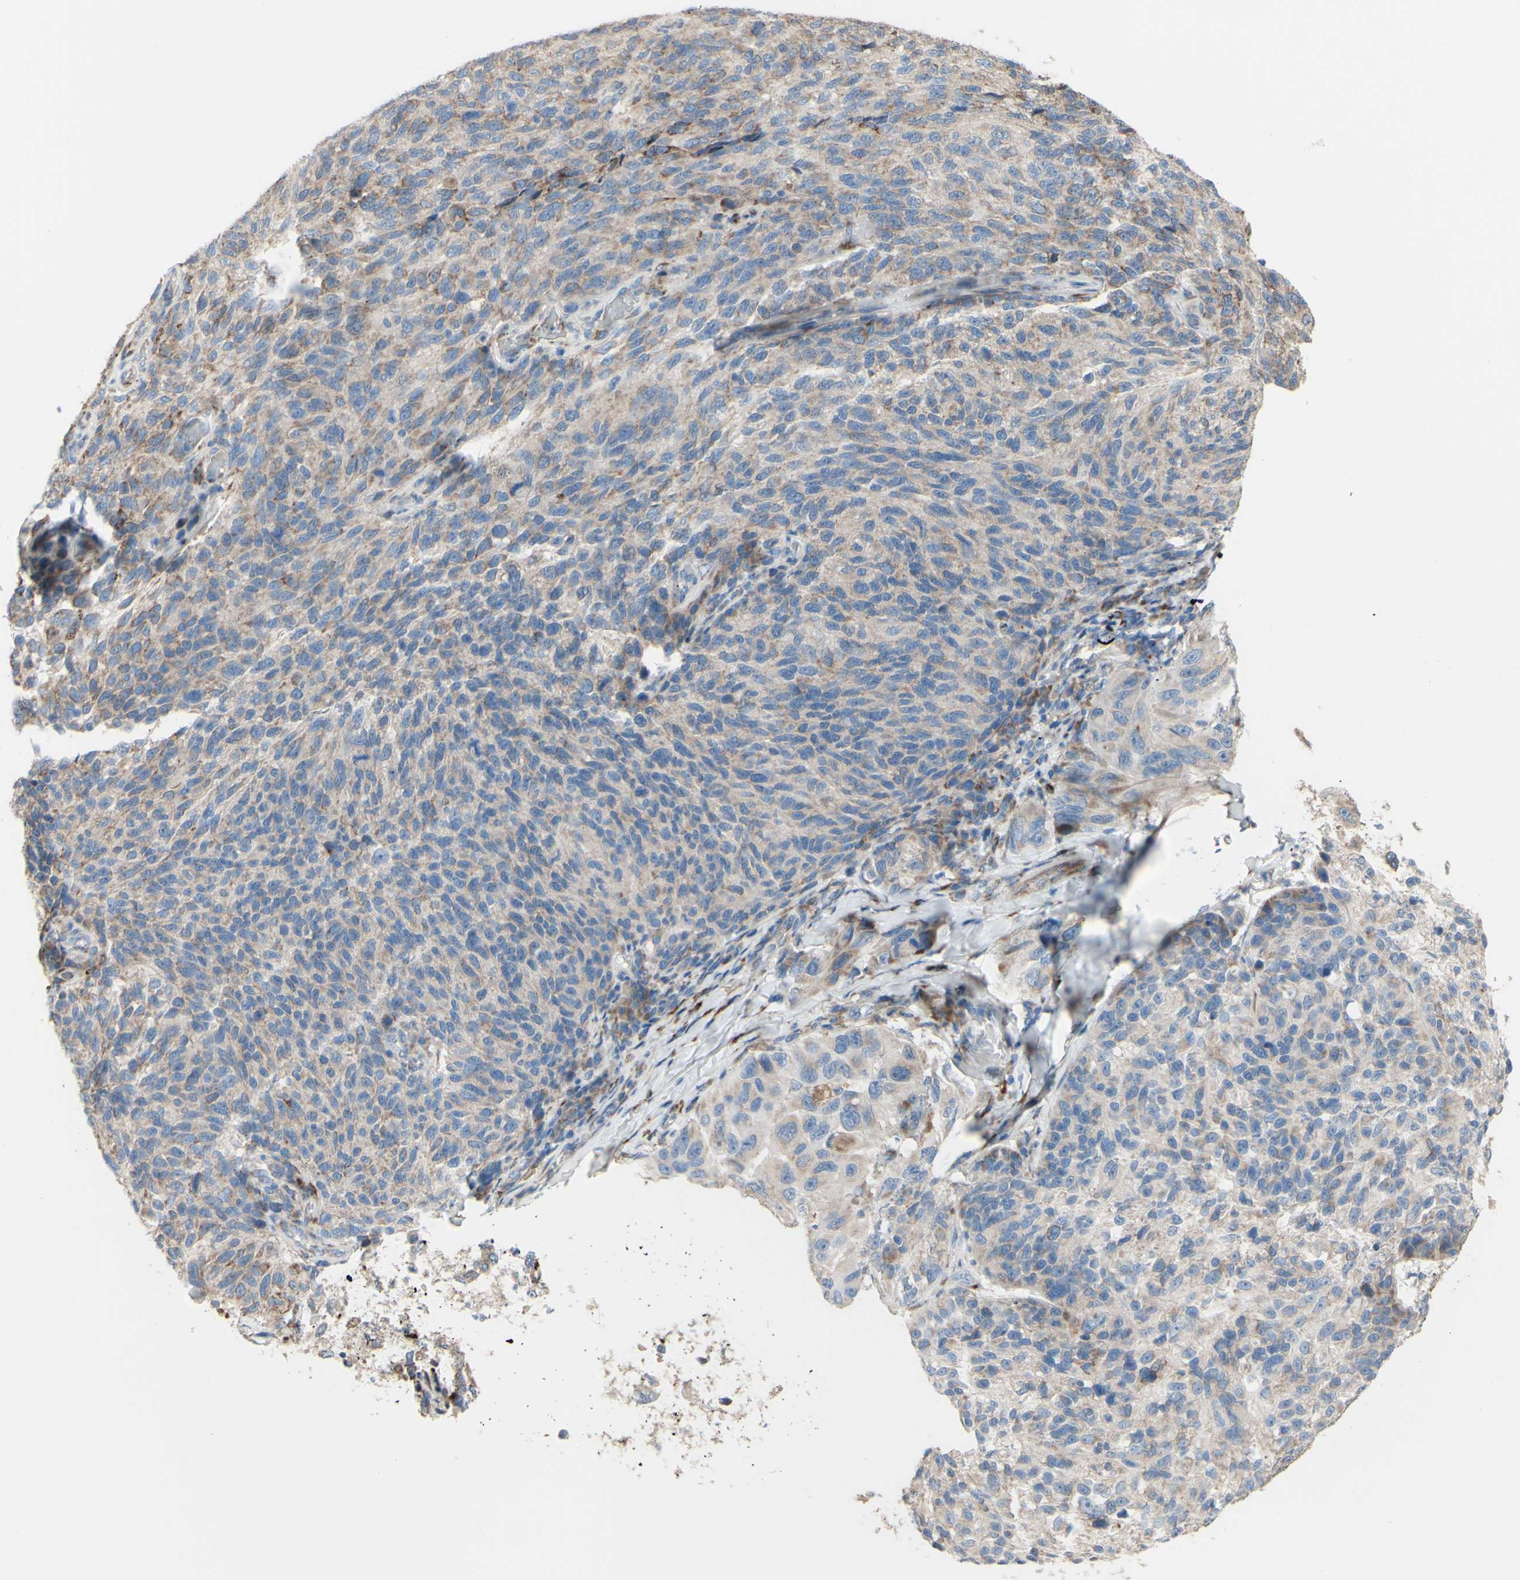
{"staining": {"intensity": "weak", "quantity": ">75%", "location": "cytoplasmic/membranous"}, "tissue": "melanoma", "cell_type": "Tumor cells", "image_type": "cancer", "snomed": [{"axis": "morphology", "description": "Malignant melanoma, NOS"}, {"axis": "topography", "description": "Skin"}], "caption": "Weak cytoplasmic/membranous protein expression is identified in approximately >75% of tumor cells in melanoma.", "gene": "AGPAT5", "patient": {"sex": "female", "age": 73}}